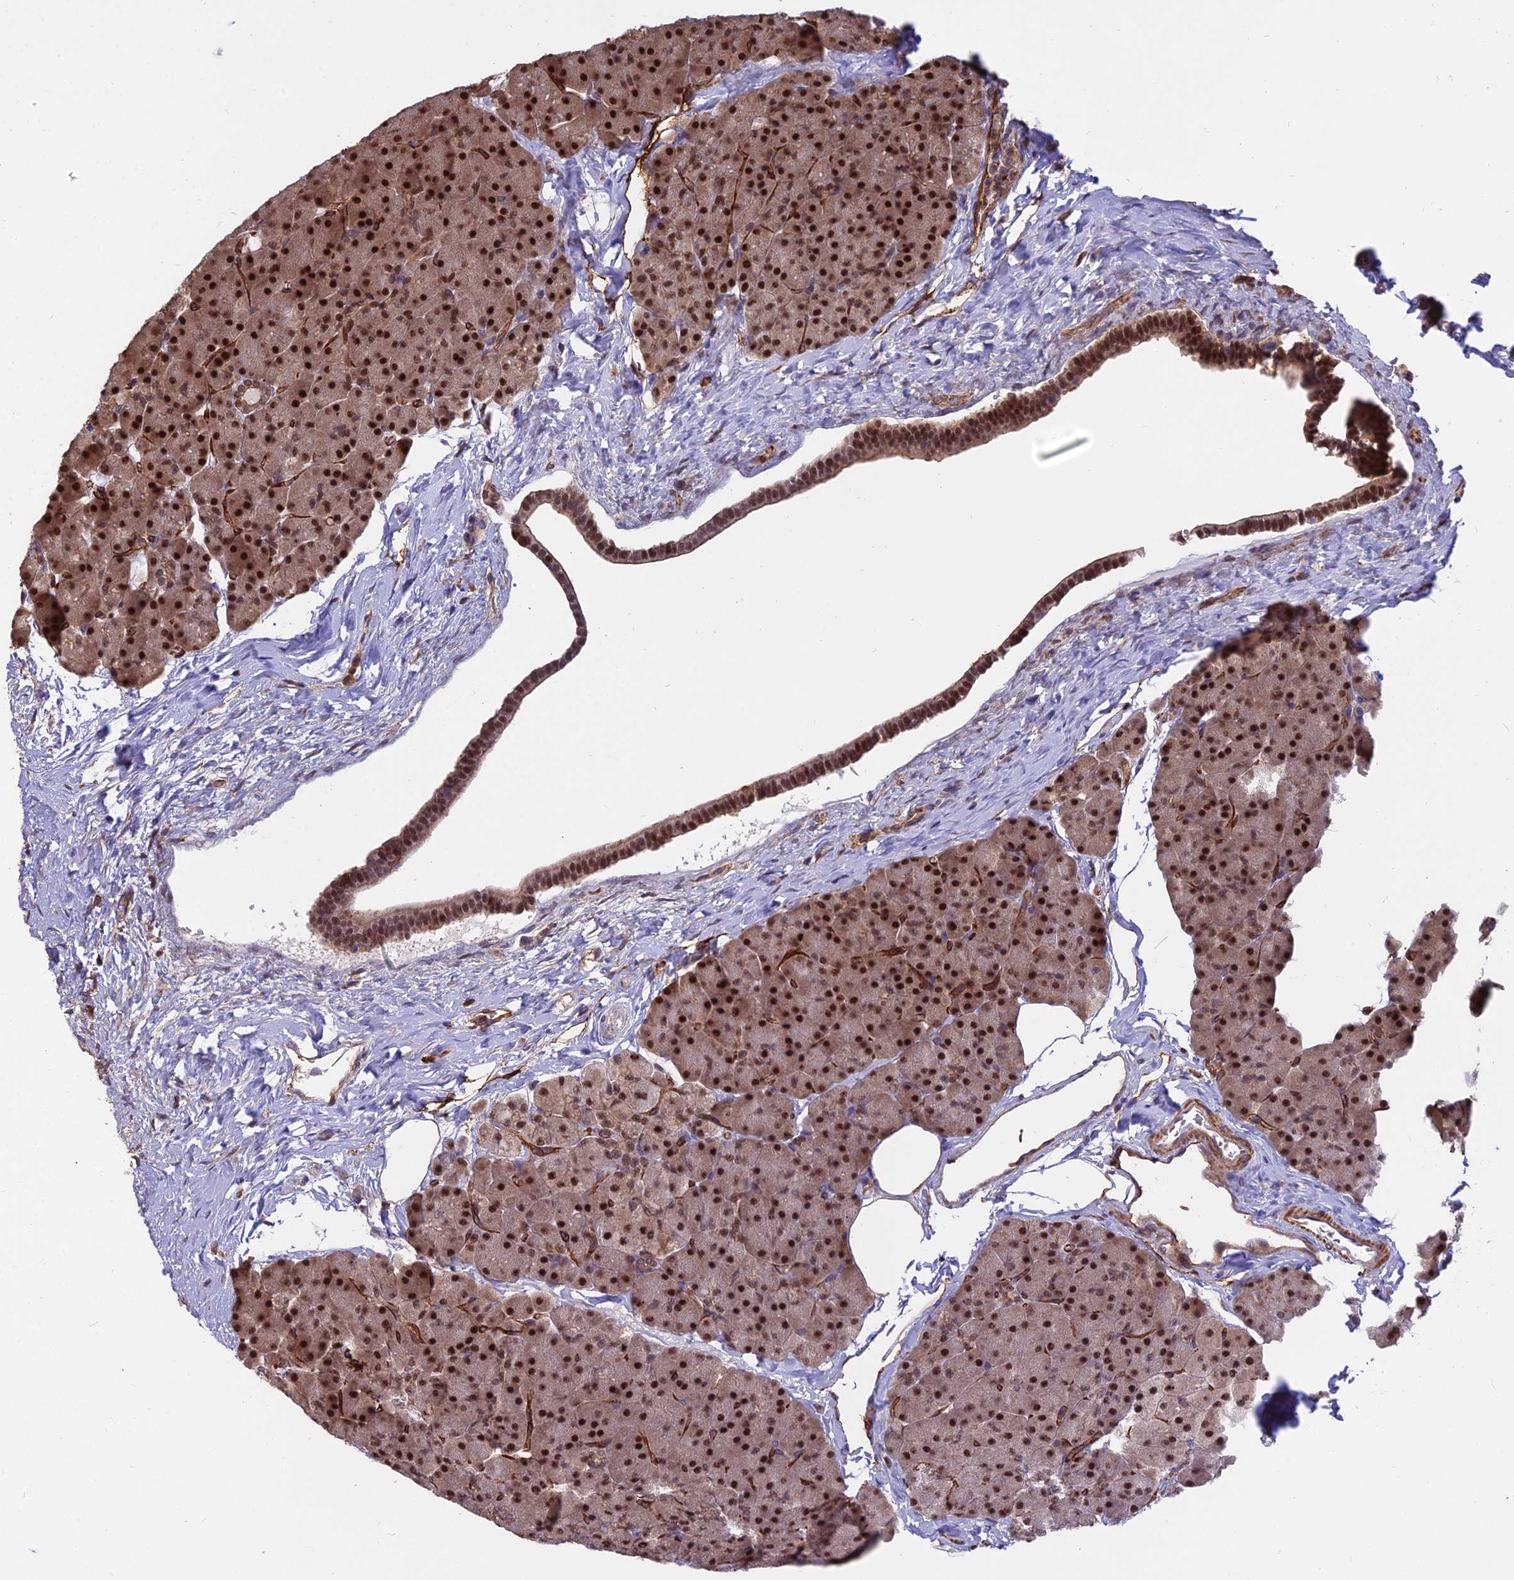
{"staining": {"intensity": "strong", "quantity": ">75%", "location": "nuclear"}, "tissue": "pancreas", "cell_type": "Exocrine glandular cells", "image_type": "normal", "snomed": [{"axis": "morphology", "description": "Normal tissue, NOS"}, {"axis": "topography", "description": "Pancreas"}], "caption": "This micrograph reveals immunohistochemistry staining of benign human pancreas, with high strong nuclear positivity in about >75% of exocrine glandular cells.", "gene": "TCEA3", "patient": {"sex": "male", "age": 36}}